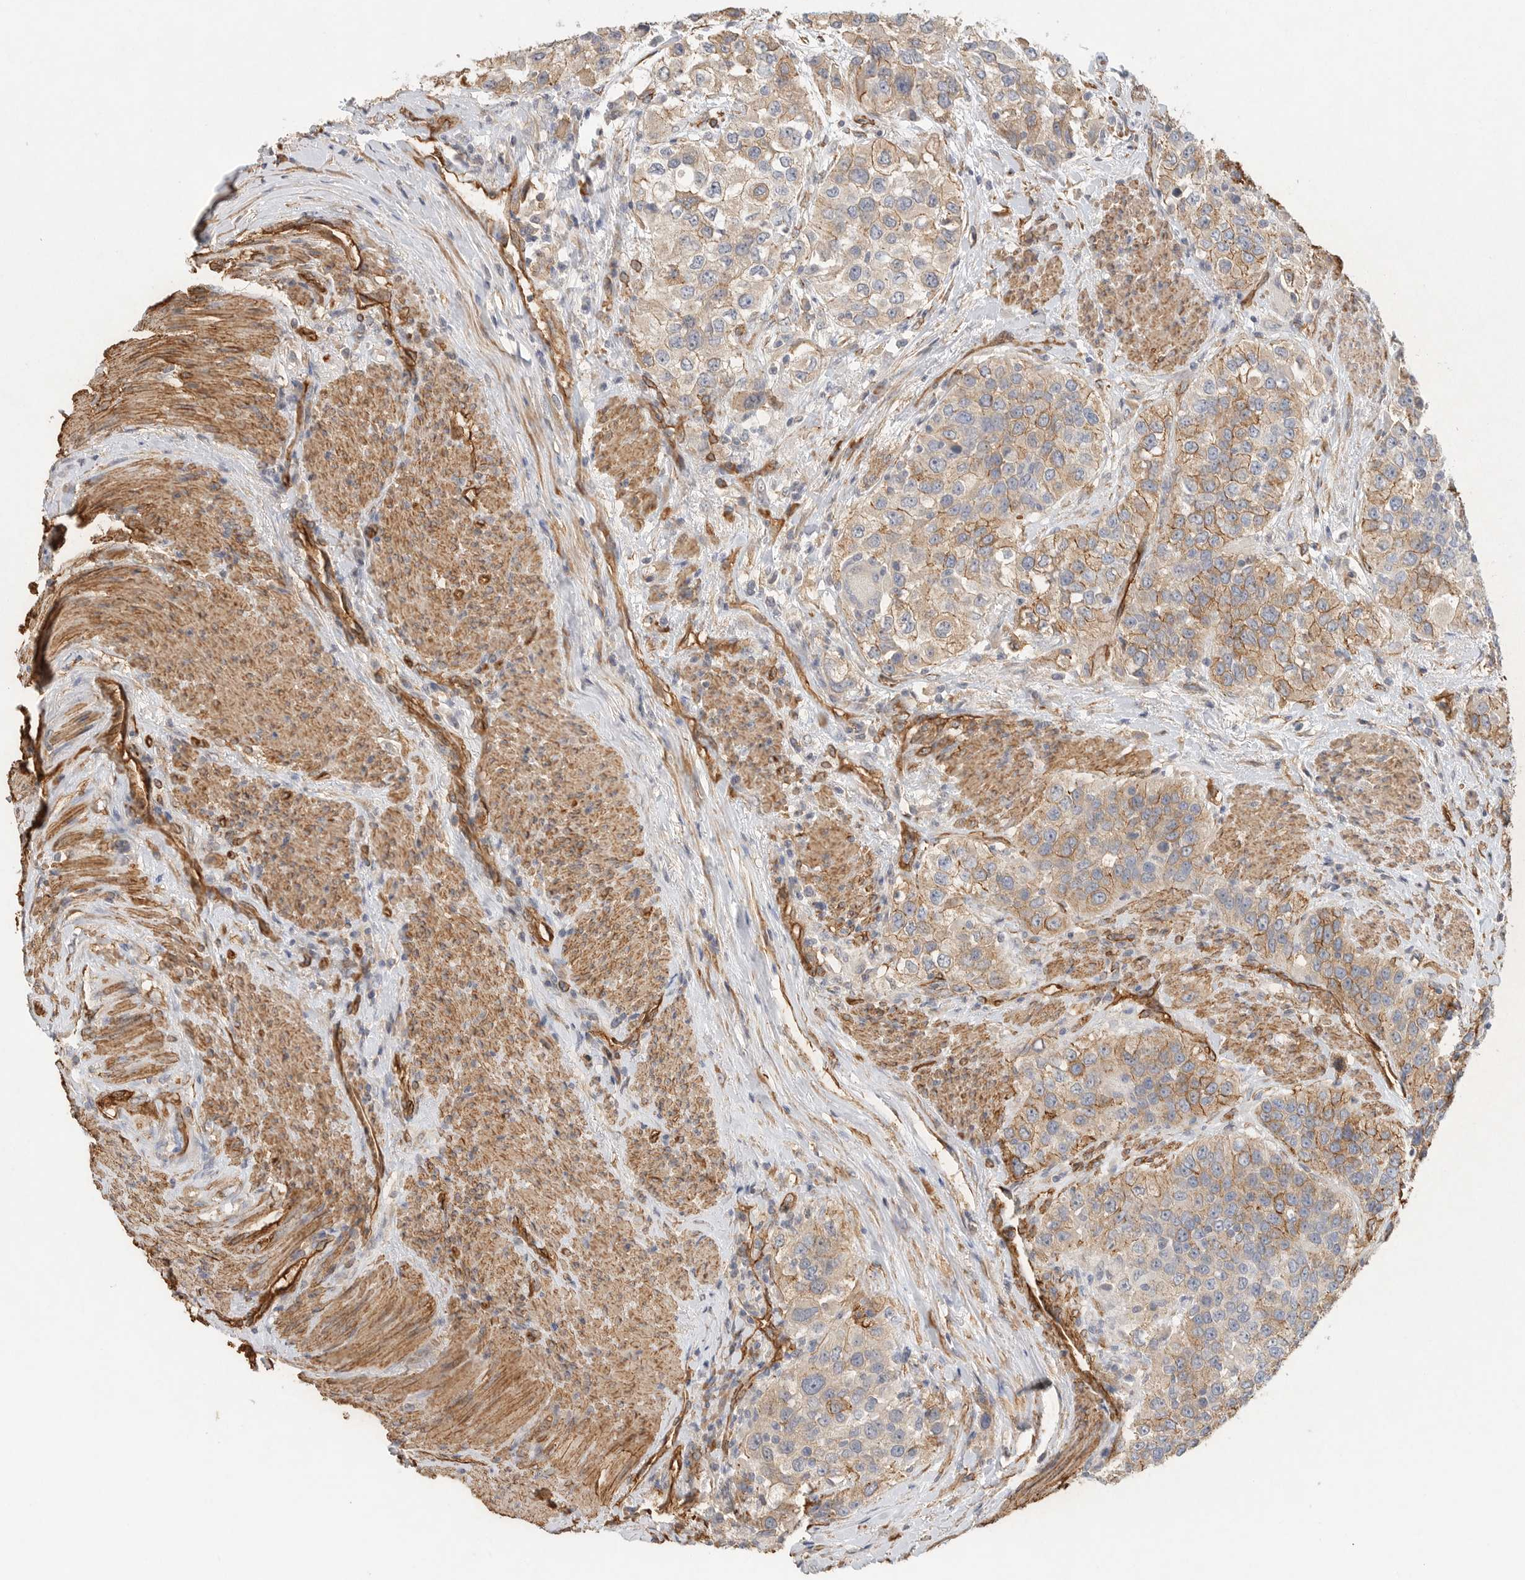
{"staining": {"intensity": "weak", "quantity": "25%-75%", "location": "cytoplasmic/membranous"}, "tissue": "urothelial cancer", "cell_type": "Tumor cells", "image_type": "cancer", "snomed": [{"axis": "morphology", "description": "Urothelial carcinoma, High grade"}, {"axis": "topography", "description": "Urinary bladder"}], "caption": "Protein staining of urothelial cancer tissue demonstrates weak cytoplasmic/membranous staining in approximately 25%-75% of tumor cells. (DAB IHC with brightfield microscopy, high magnification).", "gene": "JMJD4", "patient": {"sex": "female", "age": 80}}